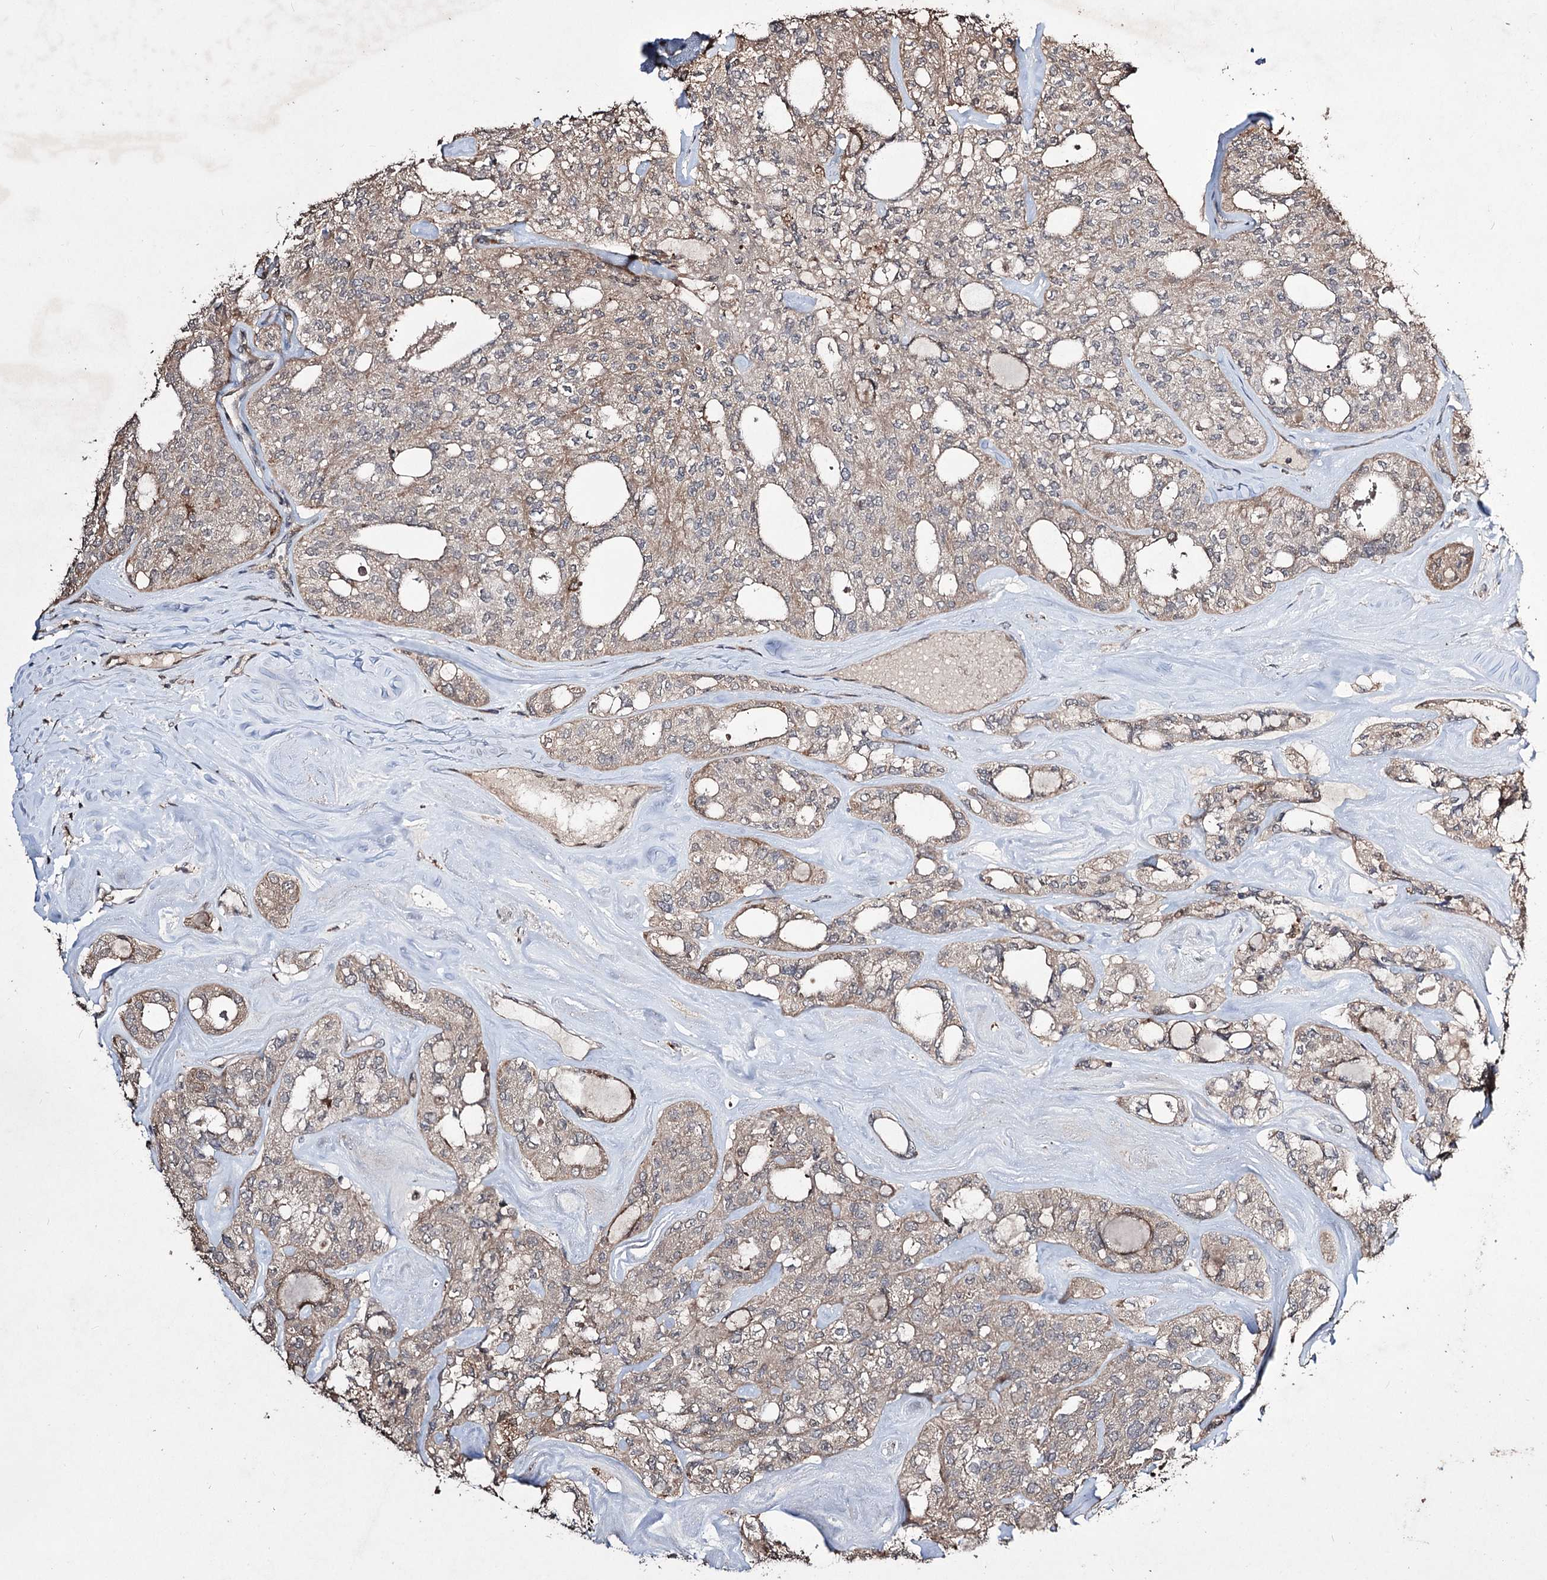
{"staining": {"intensity": "weak", "quantity": "25%-75%", "location": "cytoplasmic/membranous"}, "tissue": "thyroid cancer", "cell_type": "Tumor cells", "image_type": "cancer", "snomed": [{"axis": "morphology", "description": "Follicular adenoma carcinoma, NOS"}, {"axis": "topography", "description": "Thyroid gland"}], "caption": "The image reveals staining of thyroid cancer (follicular adenoma carcinoma), revealing weak cytoplasmic/membranous protein positivity (brown color) within tumor cells. Nuclei are stained in blue.", "gene": "CPNE8", "patient": {"sex": "male", "age": 75}}